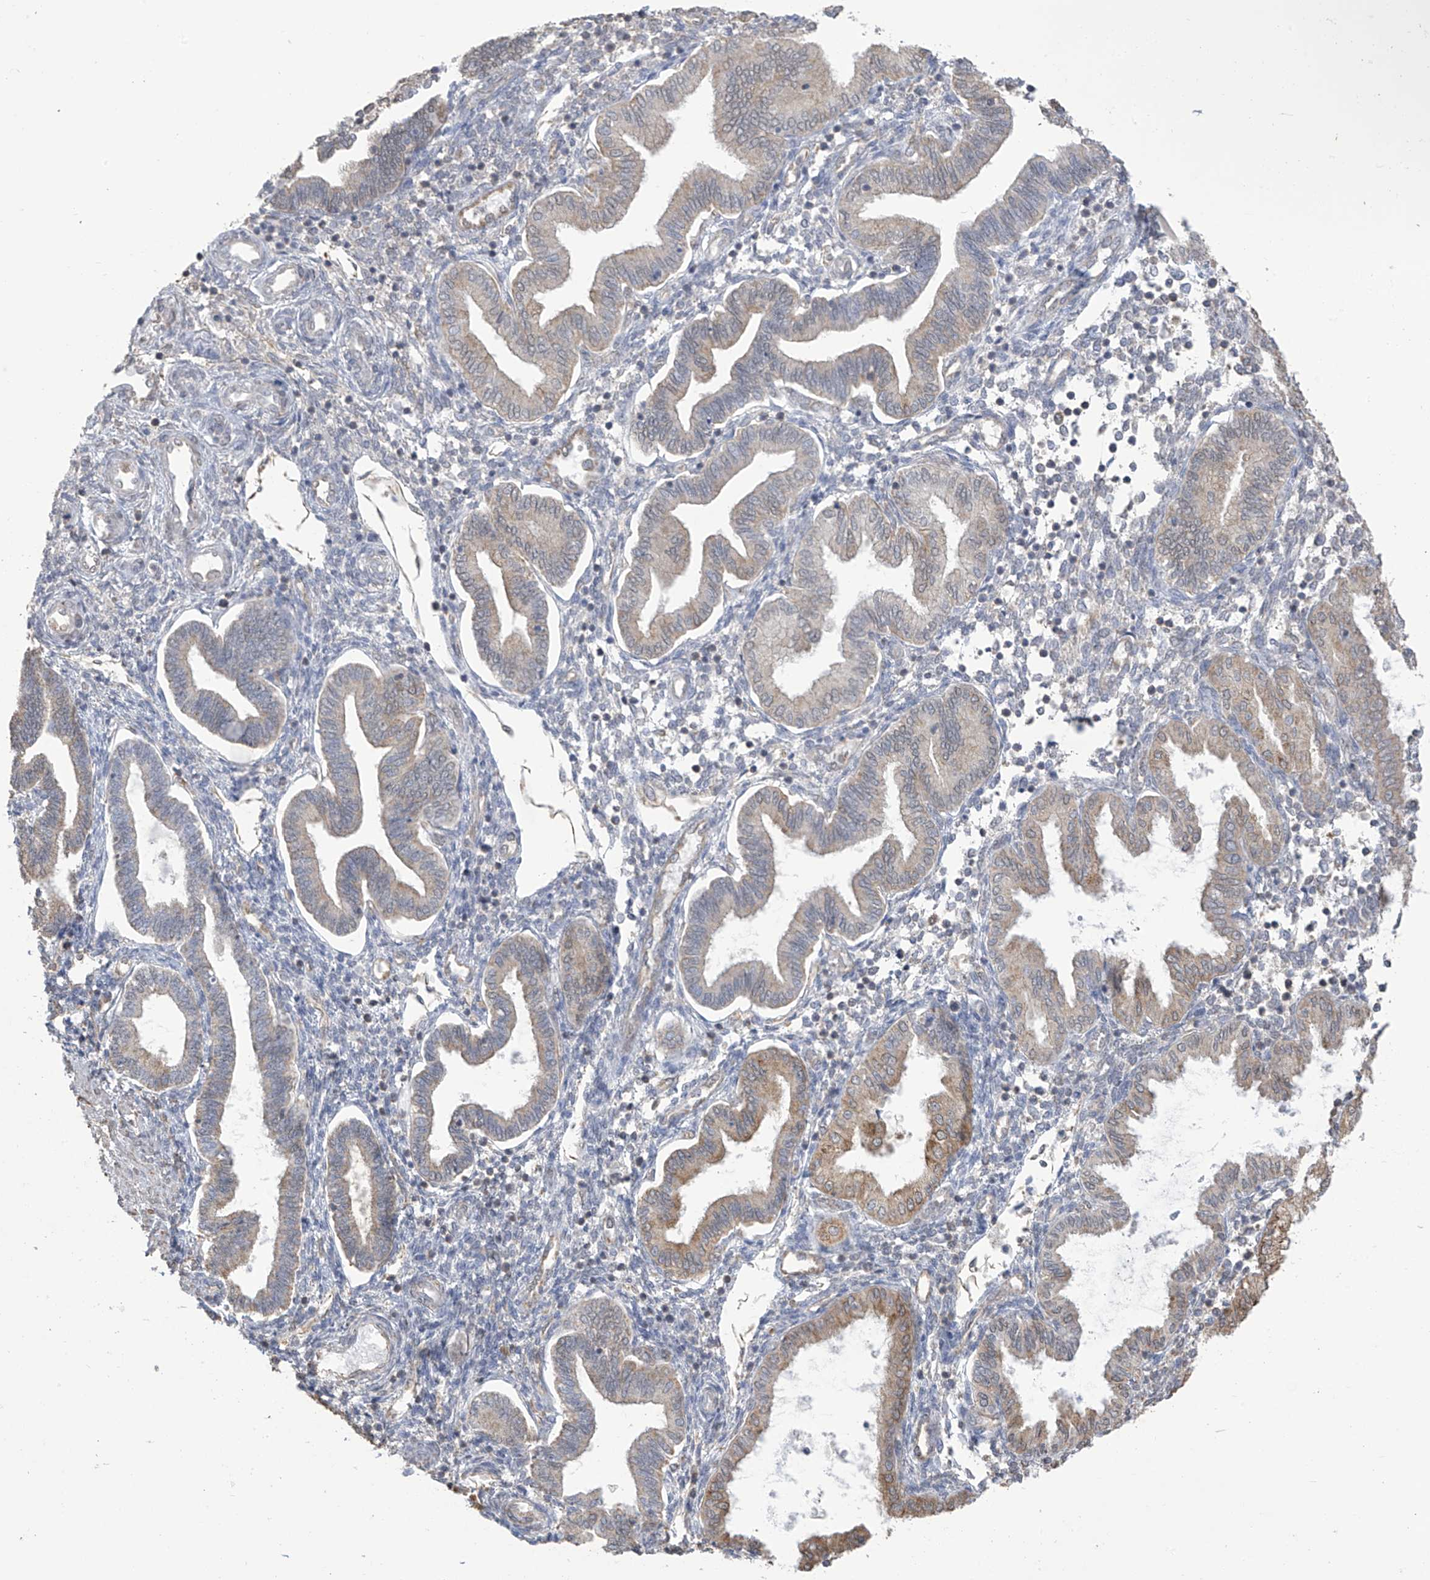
{"staining": {"intensity": "negative", "quantity": "none", "location": "none"}, "tissue": "endometrium", "cell_type": "Cells in endometrial stroma", "image_type": "normal", "snomed": [{"axis": "morphology", "description": "Normal tissue, NOS"}, {"axis": "topography", "description": "Endometrium"}], "caption": "High magnification brightfield microscopy of unremarkable endometrium stained with DAB (brown) and counterstained with hematoxylin (blue): cells in endometrial stroma show no significant positivity. The staining was performed using DAB (3,3'-diaminobenzidine) to visualize the protein expression in brown, while the nuclei were stained in blue with hematoxylin (Magnification: 20x).", "gene": "KIAA1522", "patient": {"sex": "female", "age": 53}}